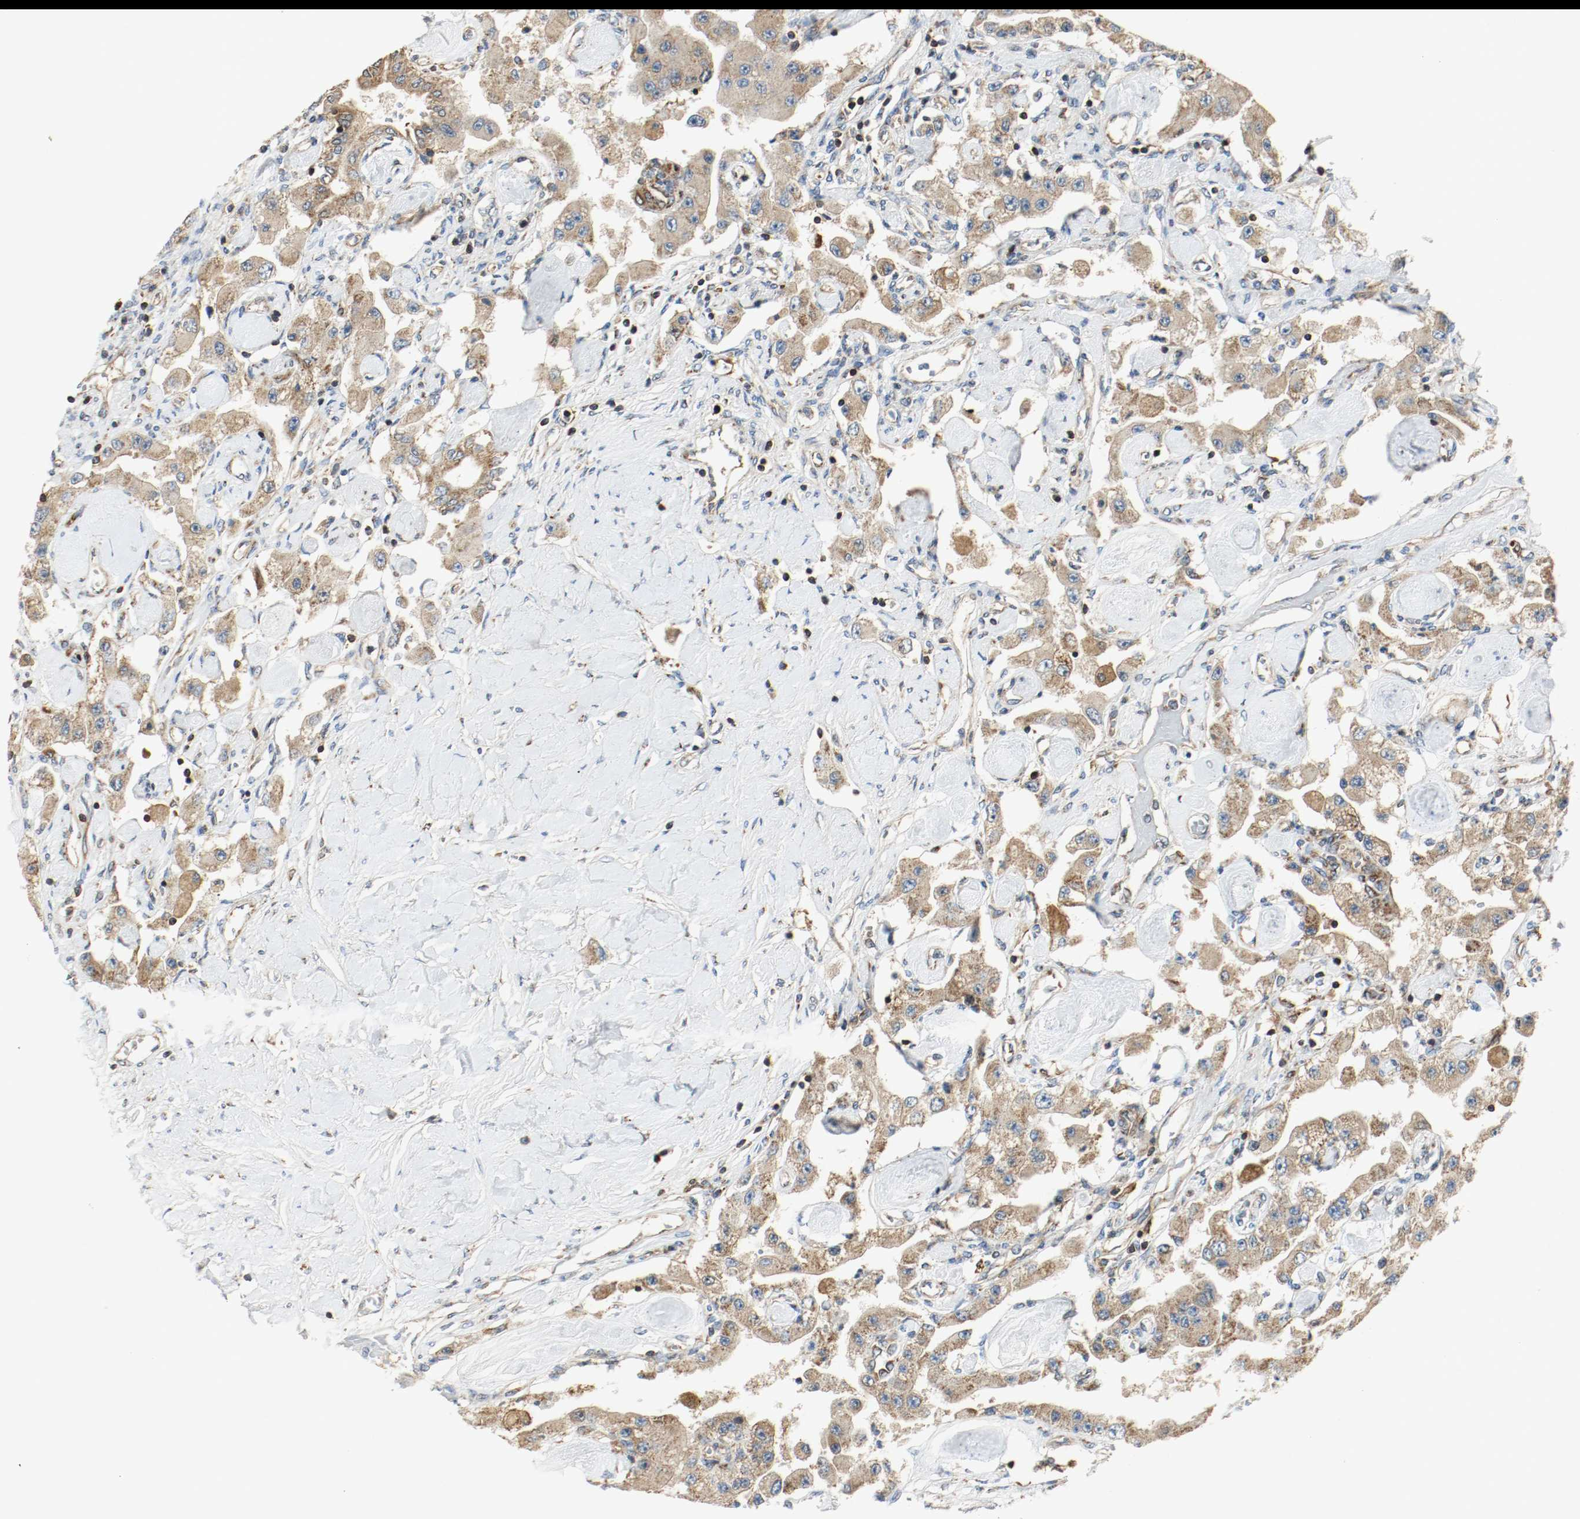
{"staining": {"intensity": "moderate", "quantity": ">75%", "location": "cytoplasmic/membranous"}, "tissue": "carcinoid", "cell_type": "Tumor cells", "image_type": "cancer", "snomed": [{"axis": "morphology", "description": "Carcinoid, malignant, NOS"}, {"axis": "topography", "description": "Pancreas"}], "caption": "High-power microscopy captured an immunohistochemistry (IHC) micrograph of carcinoid, revealing moderate cytoplasmic/membranous positivity in approximately >75% of tumor cells.", "gene": "PLCG1", "patient": {"sex": "male", "age": 41}}